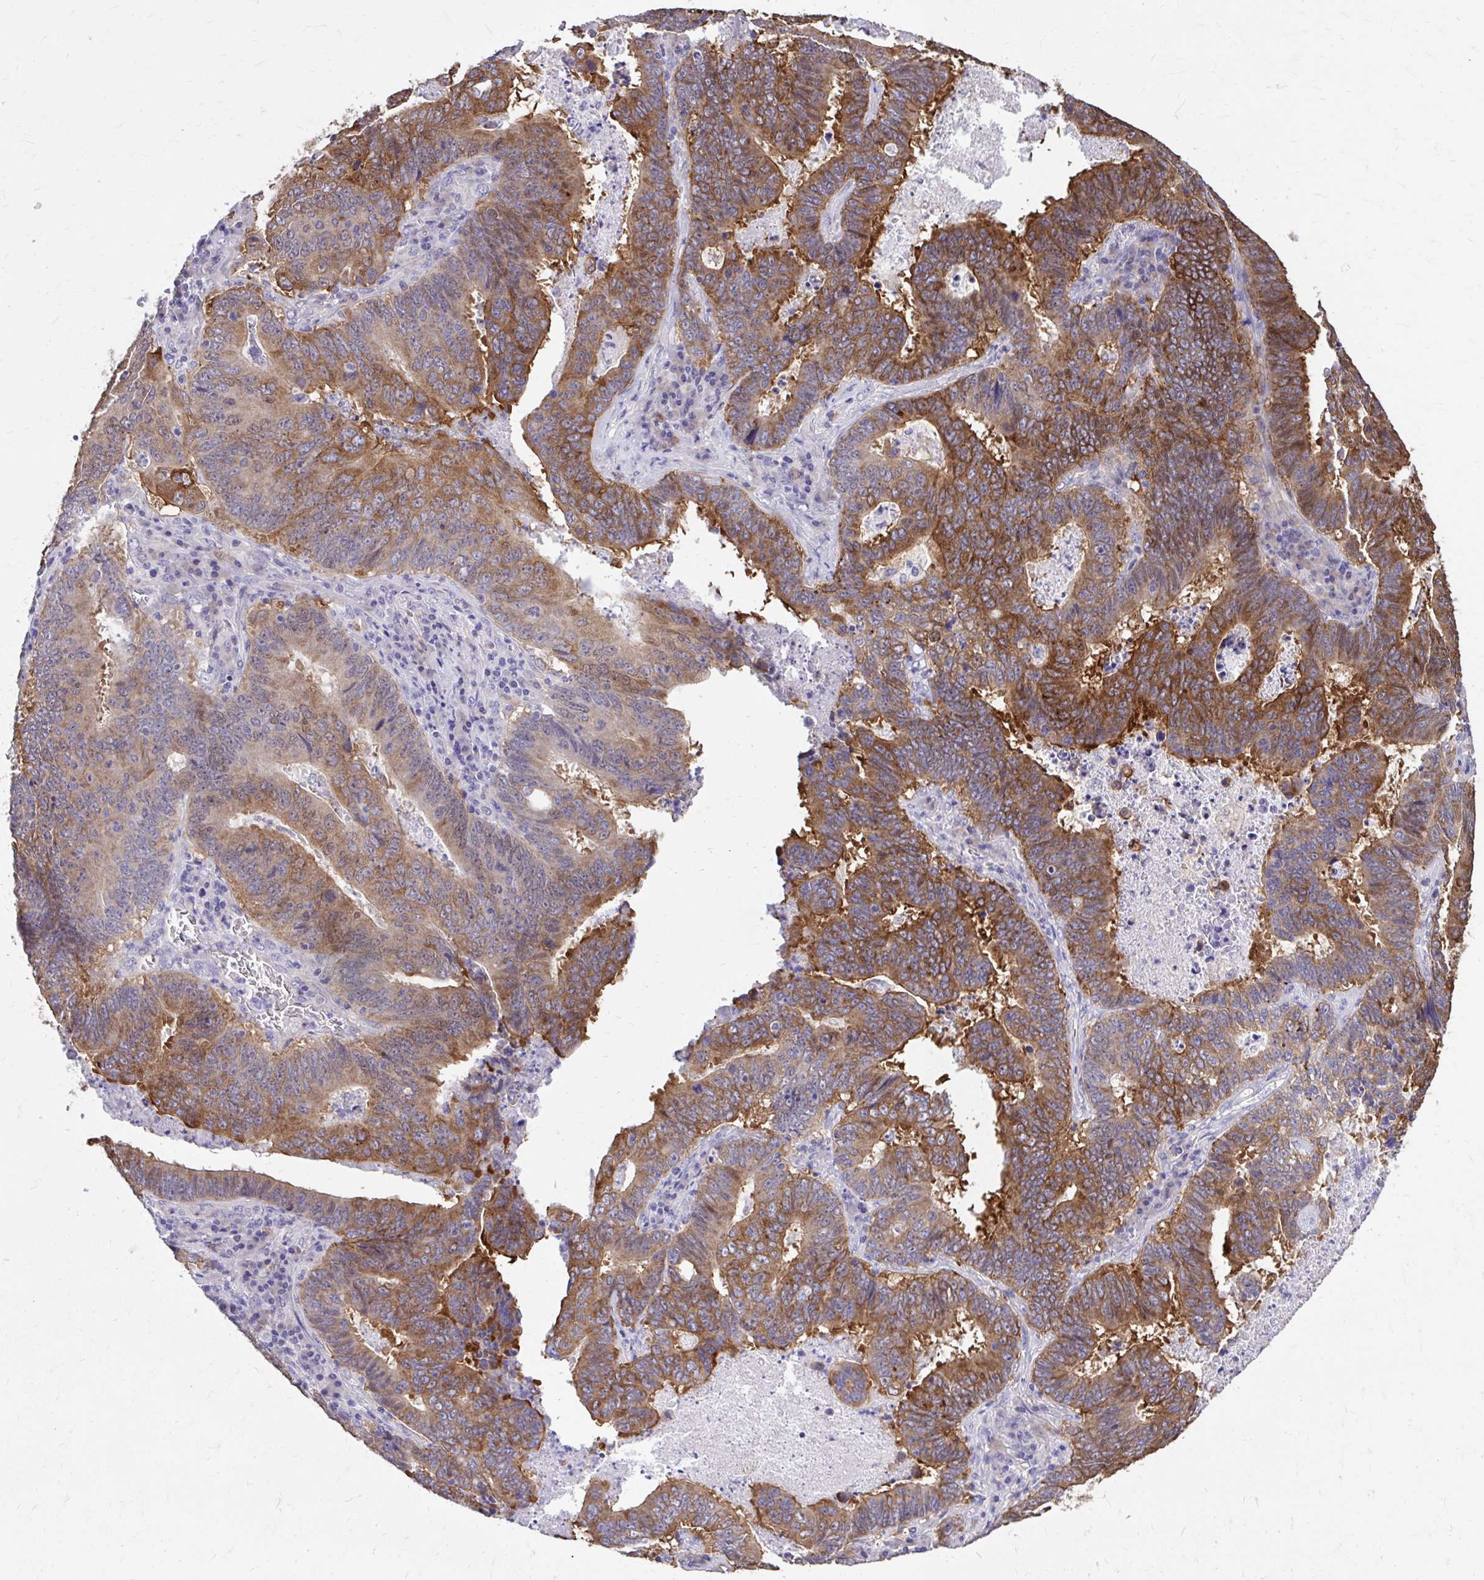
{"staining": {"intensity": "strong", "quantity": ">75%", "location": "cytoplasmic/membranous"}, "tissue": "lung cancer", "cell_type": "Tumor cells", "image_type": "cancer", "snomed": [{"axis": "morphology", "description": "Aneuploidy"}, {"axis": "morphology", "description": "Adenocarcinoma, NOS"}, {"axis": "morphology", "description": "Adenocarcinoma primary or metastatic"}, {"axis": "topography", "description": "Lung"}], "caption": "Strong cytoplasmic/membranous protein staining is appreciated in about >75% of tumor cells in lung cancer. Immunohistochemistry stains the protein in brown and the nuclei are stained blue.", "gene": "EPB41L1", "patient": {"sex": "female", "age": 75}}